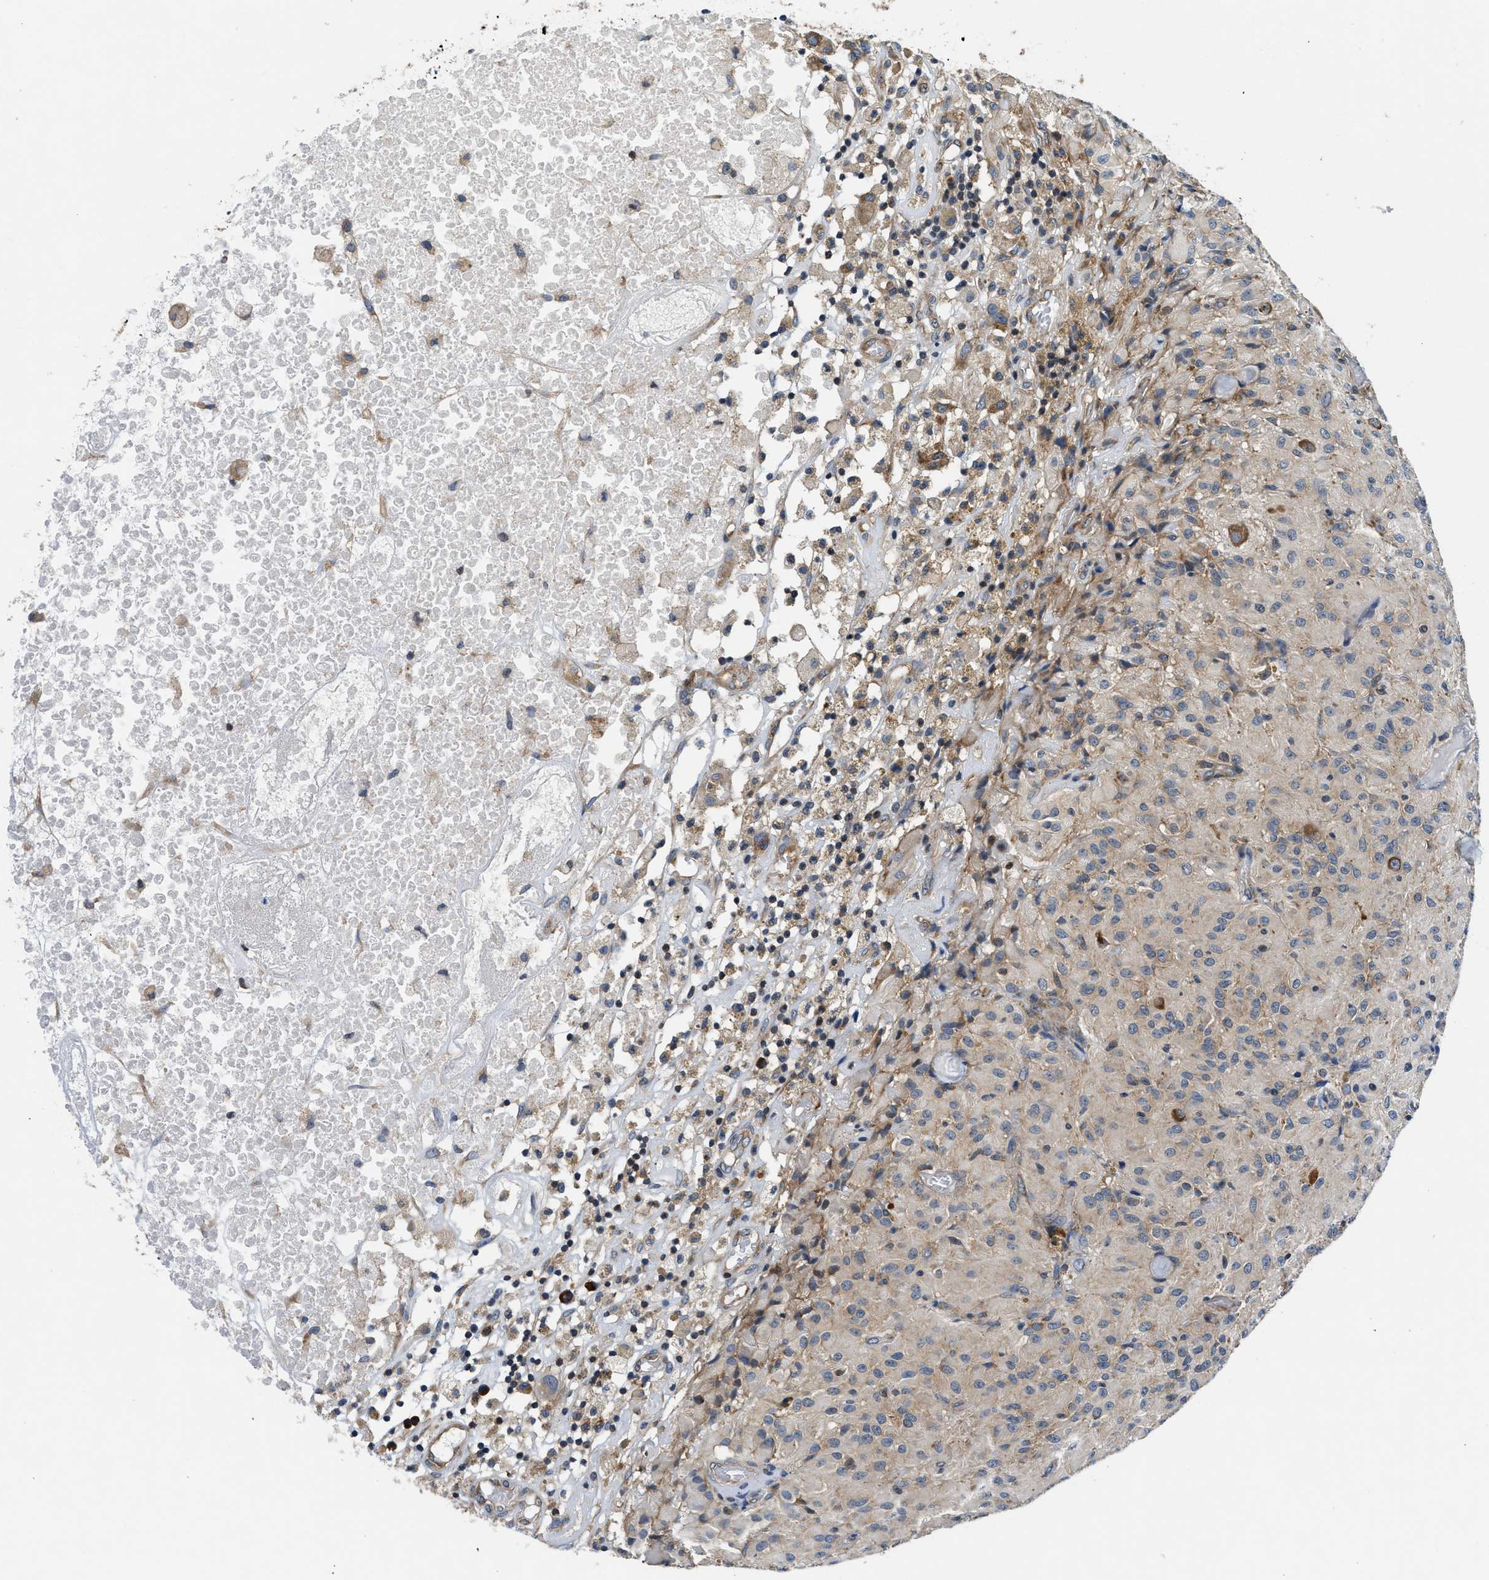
{"staining": {"intensity": "weak", "quantity": "25%-75%", "location": "cytoplasmic/membranous"}, "tissue": "glioma", "cell_type": "Tumor cells", "image_type": "cancer", "snomed": [{"axis": "morphology", "description": "Glioma, malignant, High grade"}, {"axis": "topography", "description": "Brain"}], "caption": "Malignant glioma (high-grade) was stained to show a protein in brown. There is low levels of weak cytoplasmic/membranous positivity in about 25%-75% of tumor cells.", "gene": "PA2G4", "patient": {"sex": "female", "age": 59}}